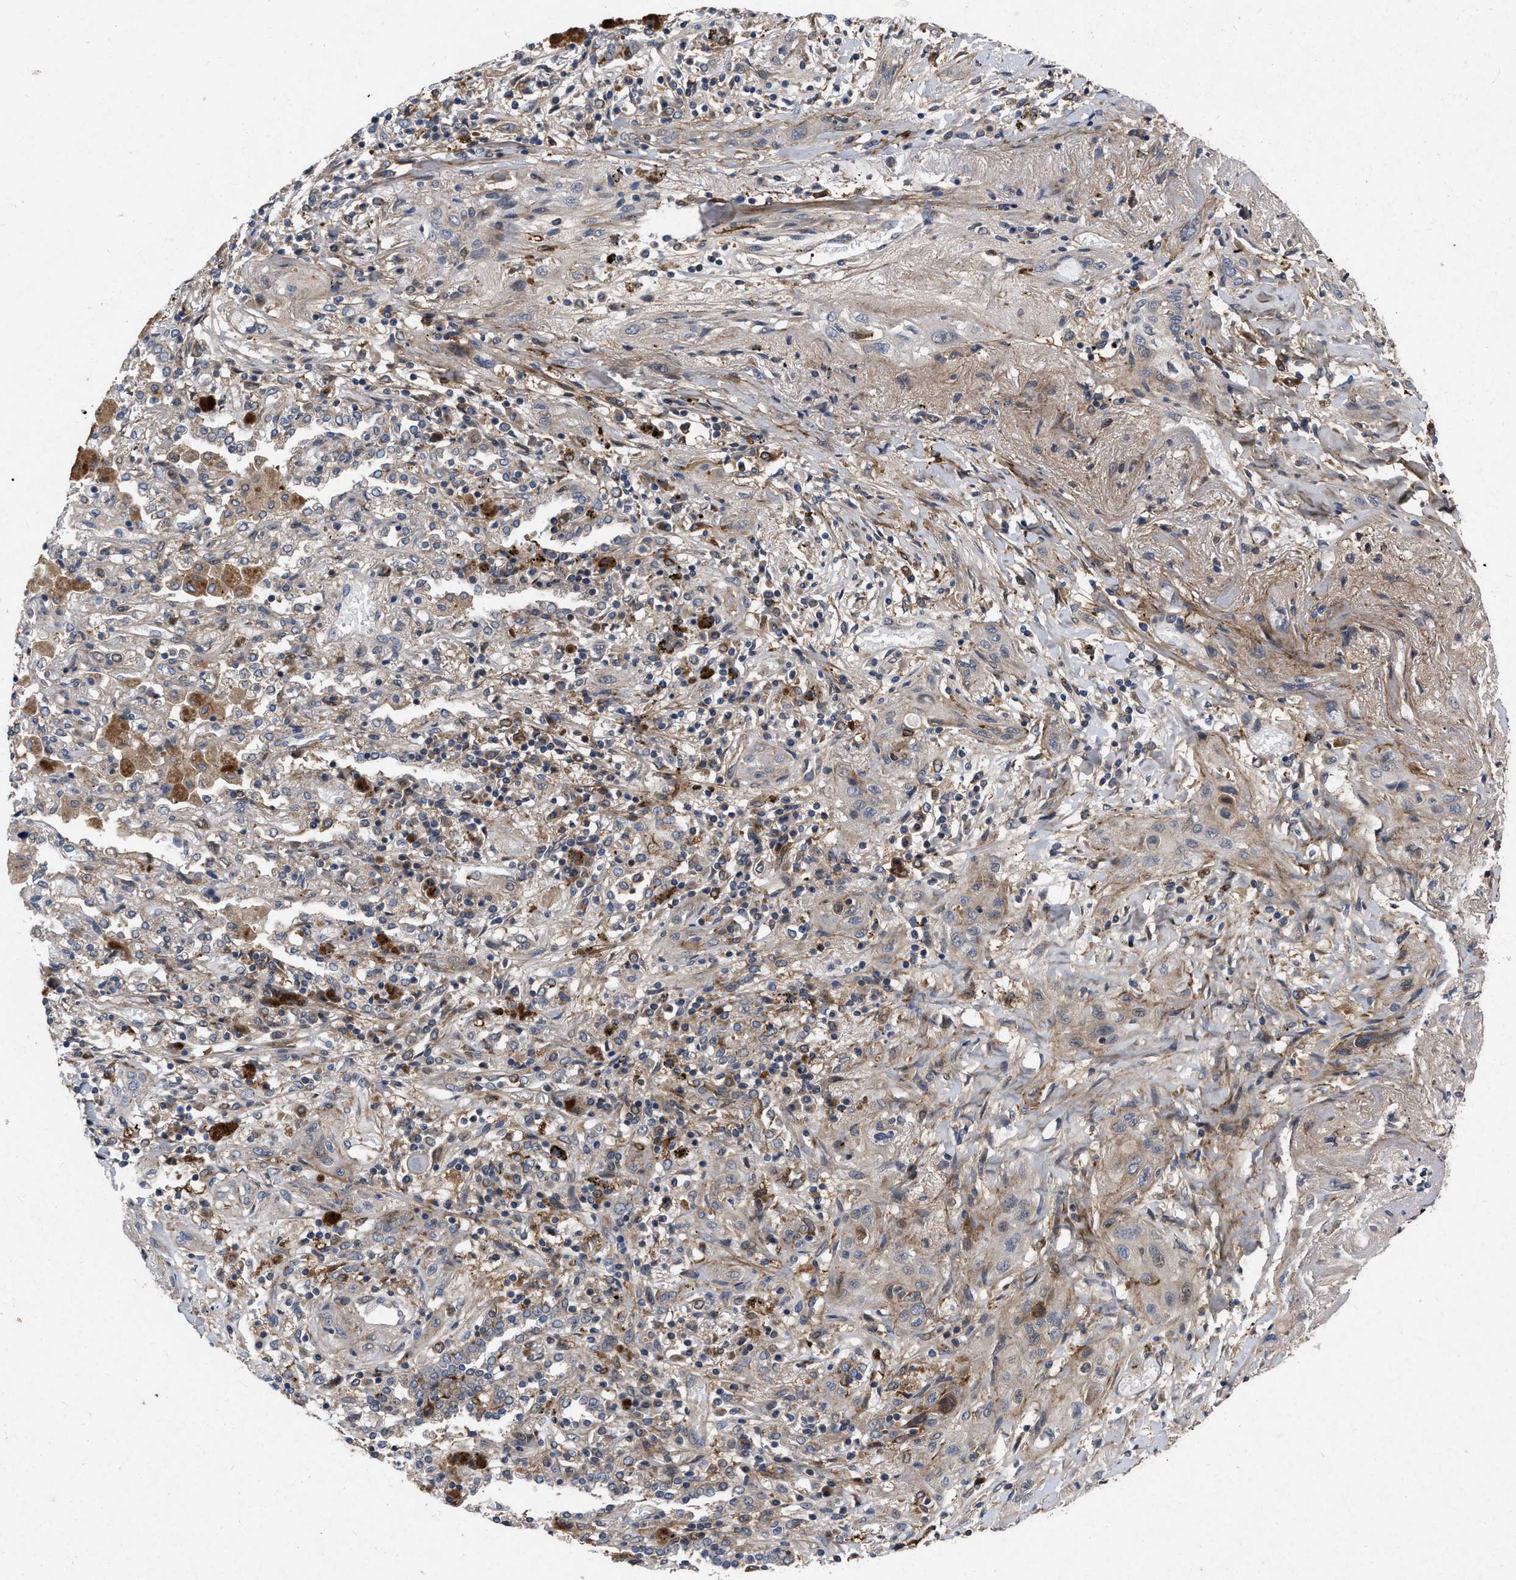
{"staining": {"intensity": "weak", "quantity": "<25%", "location": "cytoplasmic/membranous"}, "tissue": "lung cancer", "cell_type": "Tumor cells", "image_type": "cancer", "snomed": [{"axis": "morphology", "description": "Squamous cell carcinoma, NOS"}, {"axis": "topography", "description": "Lung"}], "caption": "Lung squamous cell carcinoma stained for a protein using IHC shows no expression tumor cells.", "gene": "CDKN2C", "patient": {"sex": "female", "age": 47}}